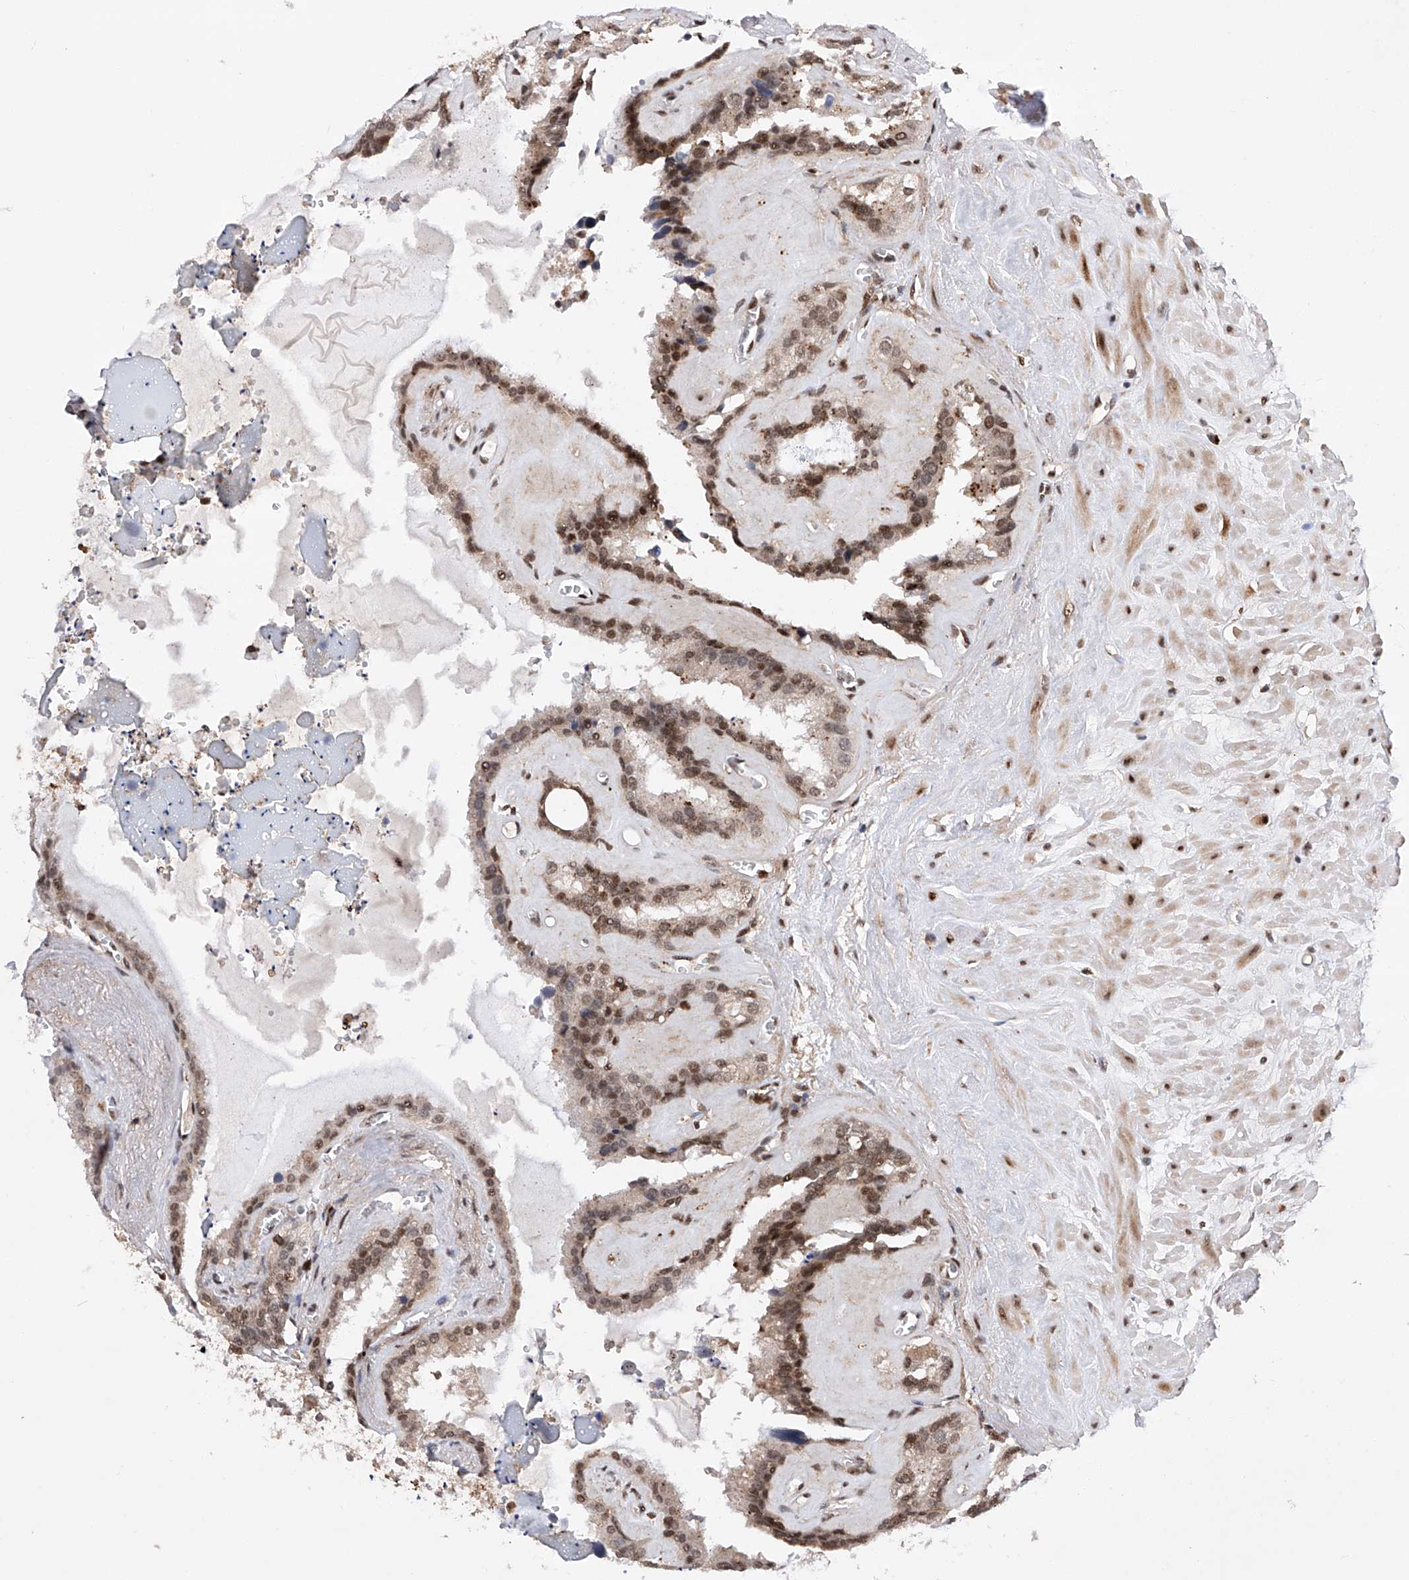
{"staining": {"intensity": "moderate", "quantity": ">75%", "location": "nuclear"}, "tissue": "seminal vesicle", "cell_type": "Glandular cells", "image_type": "normal", "snomed": [{"axis": "morphology", "description": "Normal tissue, NOS"}, {"axis": "topography", "description": "Prostate"}, {"axis": "topography", "description": "Seminal veicle"}], "caption": "Unremarkable seminal vesicle shows moderate nuclear staining in approximately >75% of glandular cells, visualized by immunohistochemistry.", "gene": "ZNF280D", "patient": {"sex": "male", "age": 59}}